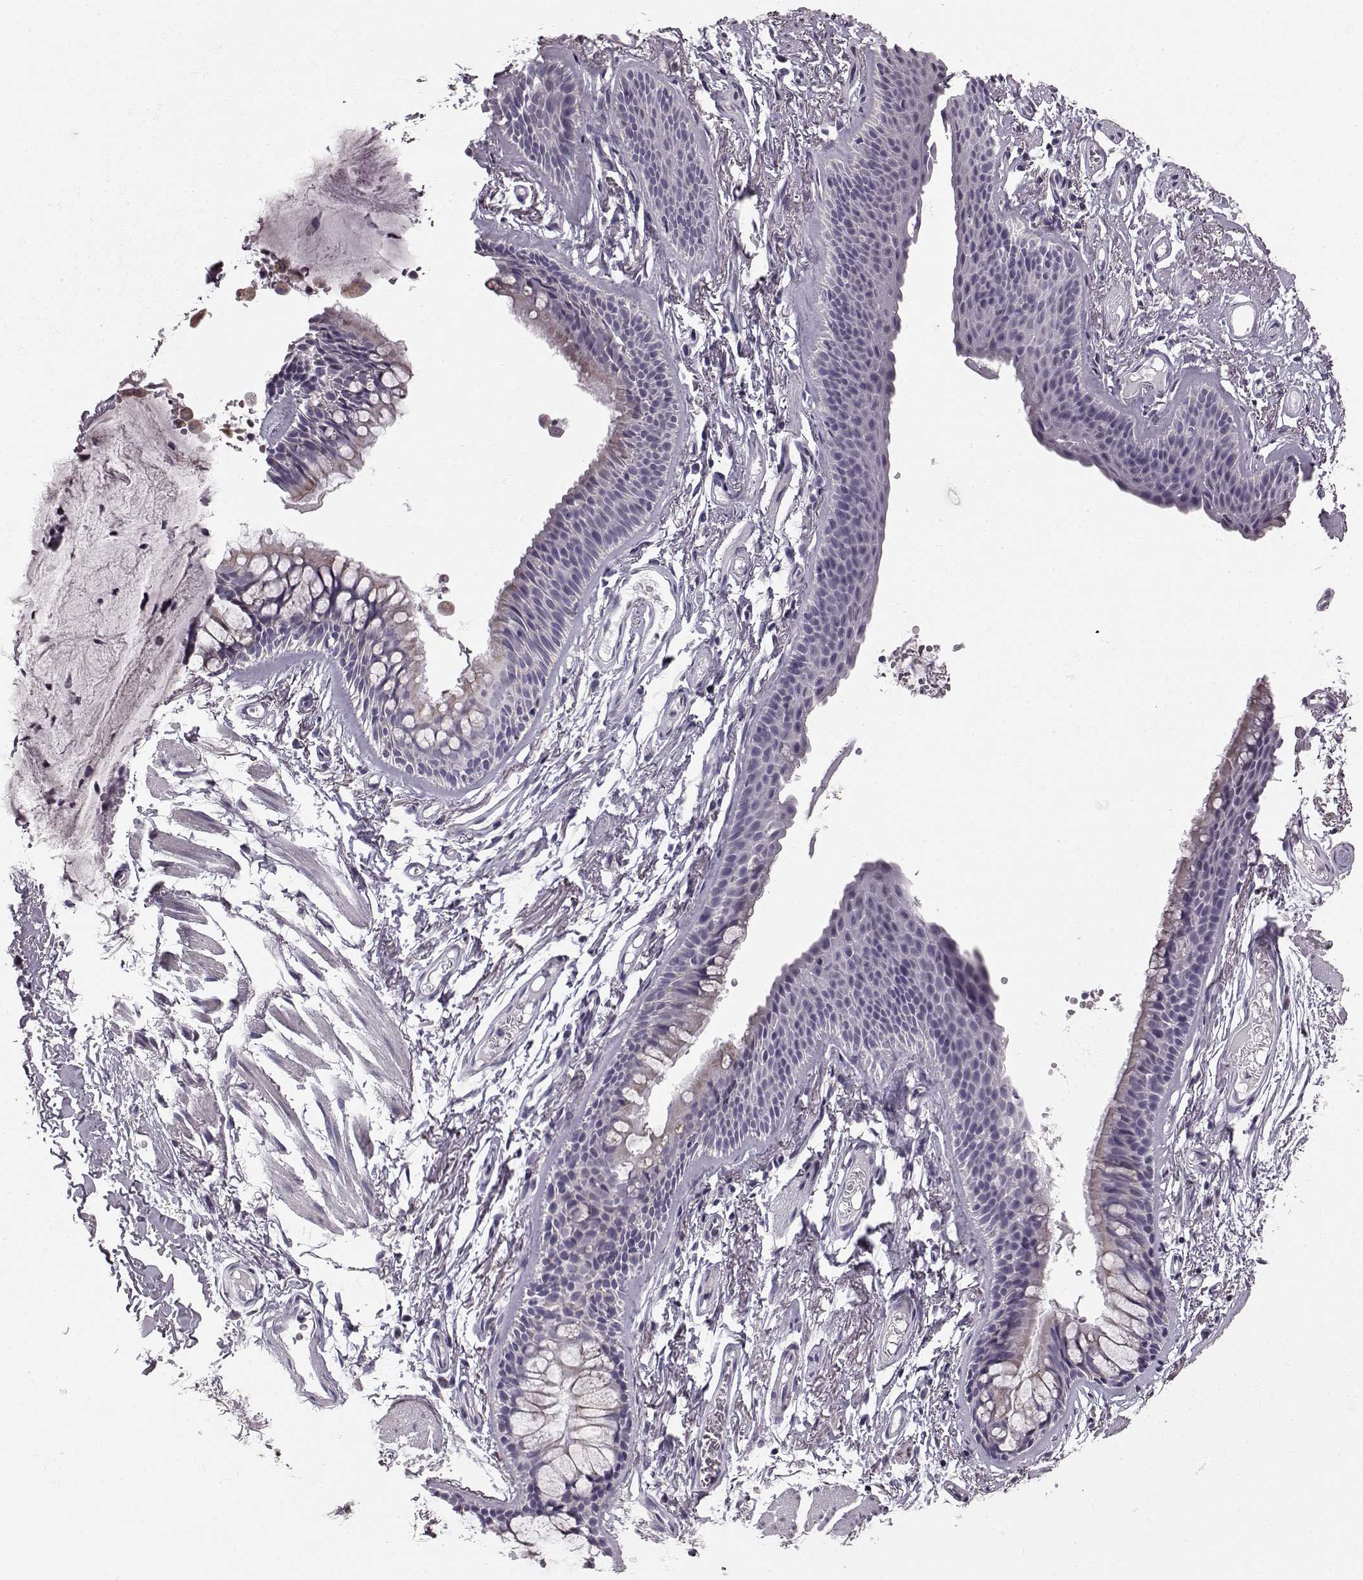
{"staining": {"intensity": "weak", "quantity": "<25%", "location": "cytoplasmic/membranous"}, "tissue": "soft tissue", "cell_type": "Chondrocytes", "image_type": "normal", "snomed": [{"axis": "morphology", "description": "Normal tissue, NOS"}, {"axis": "topography", "description": "Cartilage tissue"}, {"axis": "topography", "description": "Bronchus"}], "caption": "Histopathology image shows no significant protein expression in chondrocytes of unremarkable soft tissue.", "gene": "FAM8A1", "patient": {"sex": "female", "age": 79}}